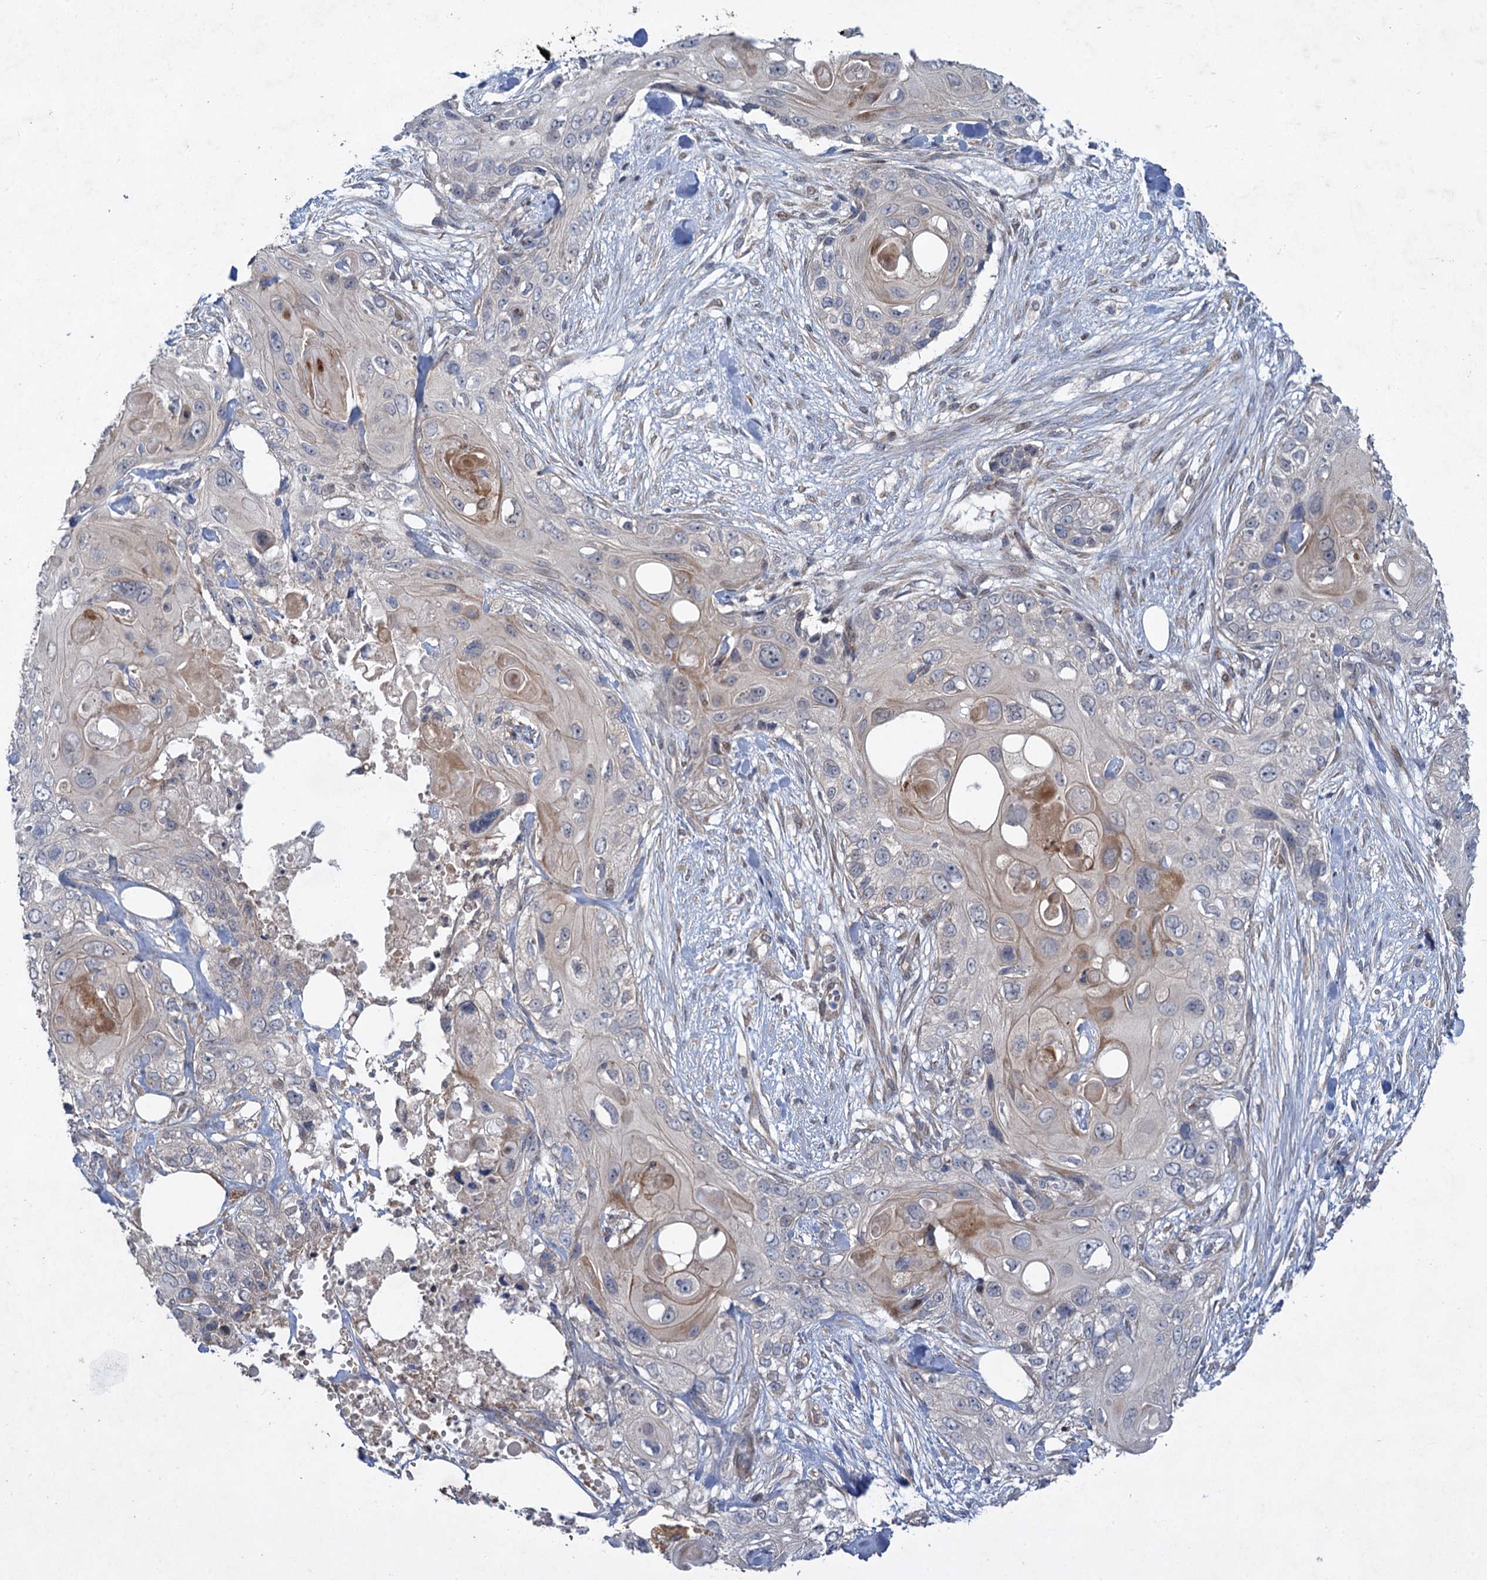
{"staining": {"intensity": "negative", "quantity": "none", "location": "none"}, "tissue": "skin cancer", "cell_type": "Tumor cells", "image_type": "cancer", "snomed": [{"axis": "morphology", "description": "Normal tissue, NOS"}, {"axis": "morphology", "description": "Squamous cell carcinoma, NOS"}, {"axis": "topography", "description": "Skin"}], "caption": "An image of human skin cancer (squamous cell carcinoma) is negative for staining in tumor cells. The staining was performed using DAB to visualize the protein expression in brown, while the nuclei were stained in blue with hematoxylin (Magnification: 20x).", "gene": "NUDT22", "patient": {"sex": "male", "age": 72}}